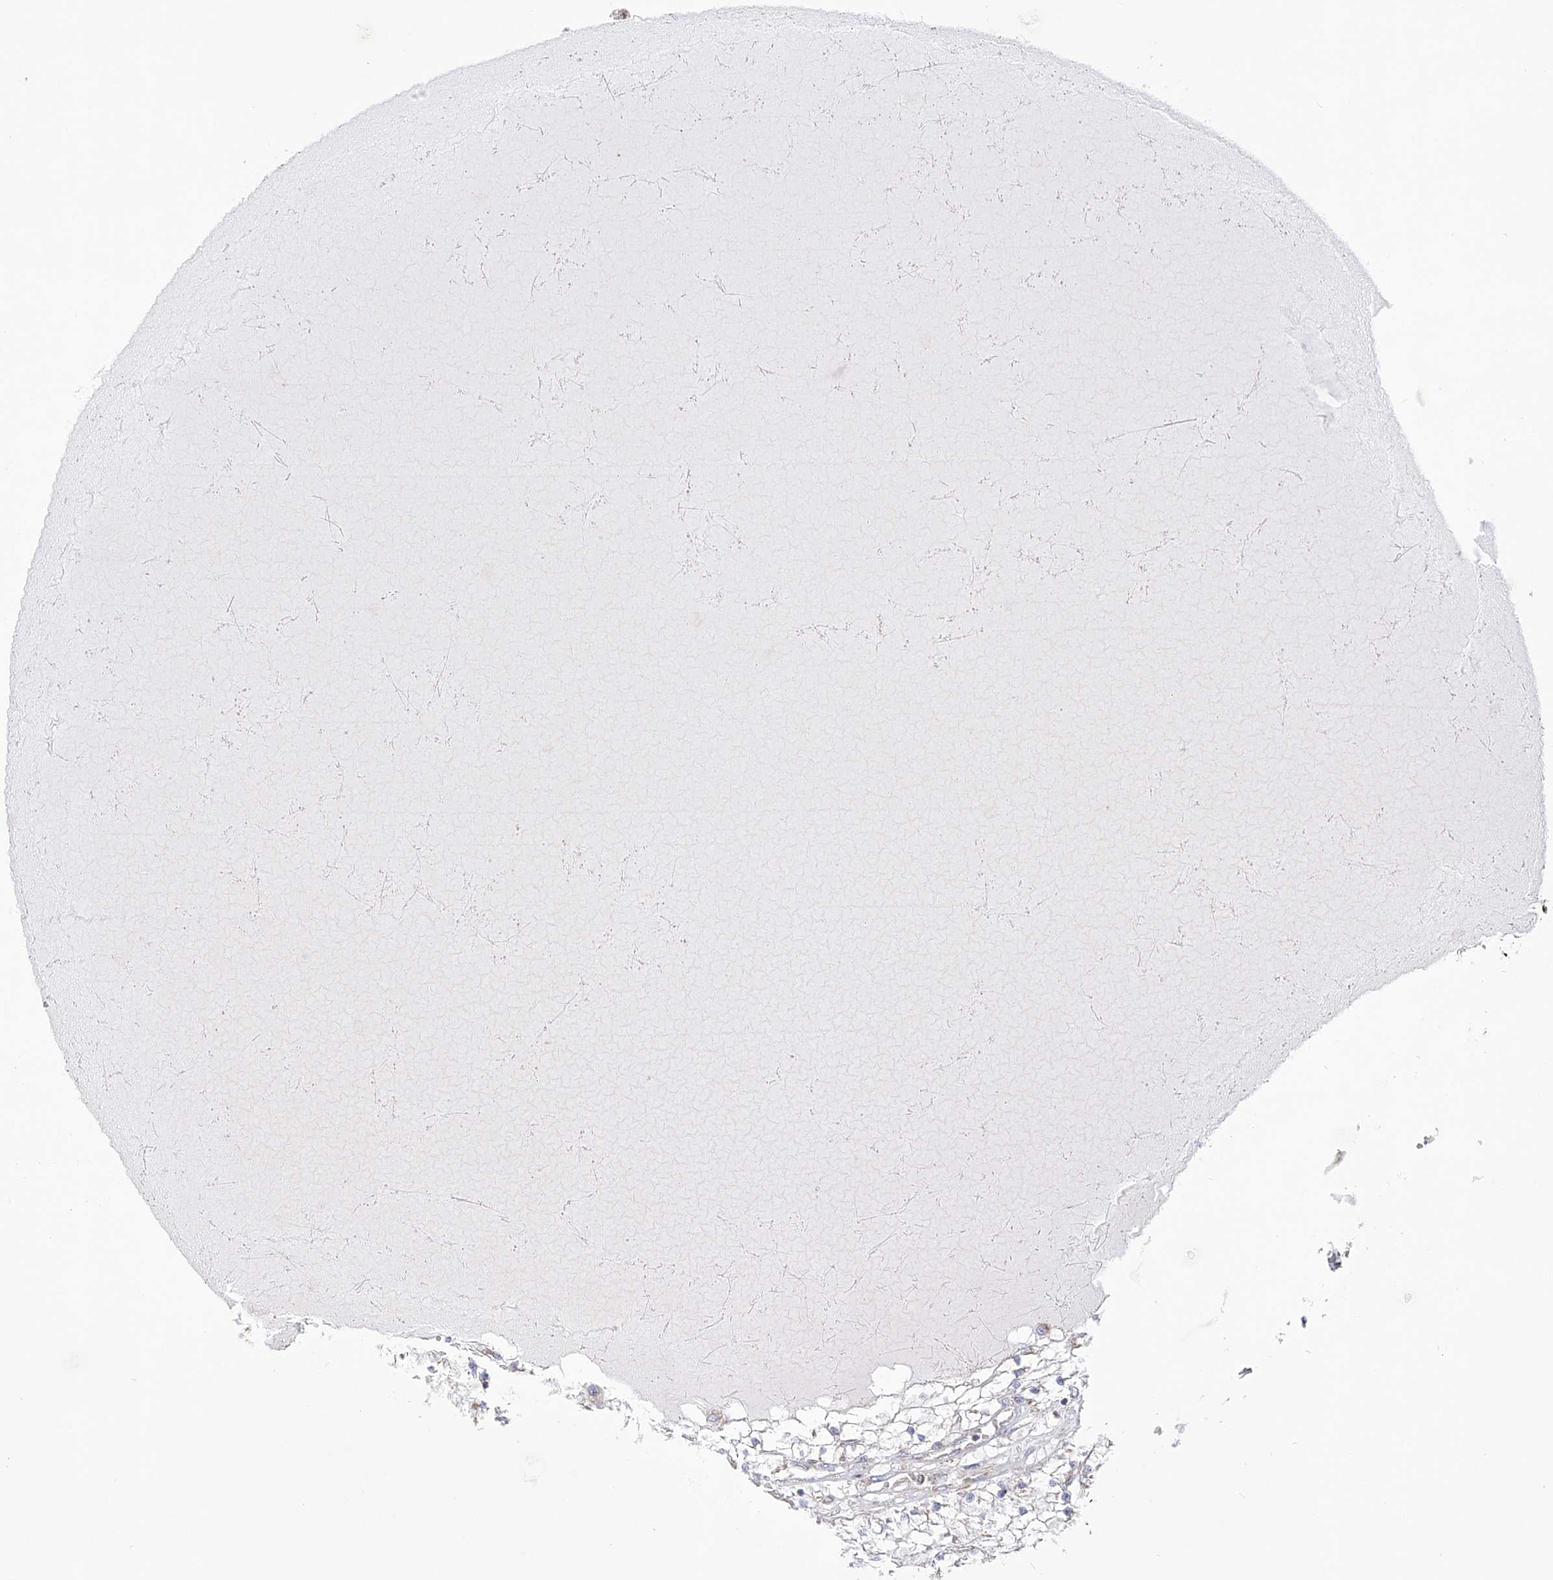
{"staining": {"intensity": "negative", "quantity": "none", "location": "none"}, "tissue": "renal cancer", "cell_type": "Tumor cells", "image_type": "cancer", "snomed": [{"axis": "morphology", "description": "Normal tissue, NOS"}, {"axis": "morphology", "description": "Adenocarcinoma, NOS"}, {"axis": "topography", "description": "Kidney"}], "caption": "This is a histopathology image of IHC staining of renal adenocarcinoma, which shows no staining in tumor cells. The staining was performed using DAB (3,3'-diaminobenzidine) to visualize the protein expression in brown, while the nuclei were stained in blue with hematoxylin (Magnification: 20x).", "gene": "RCHY1", "patient": {"sex": "male", "age": 68}}